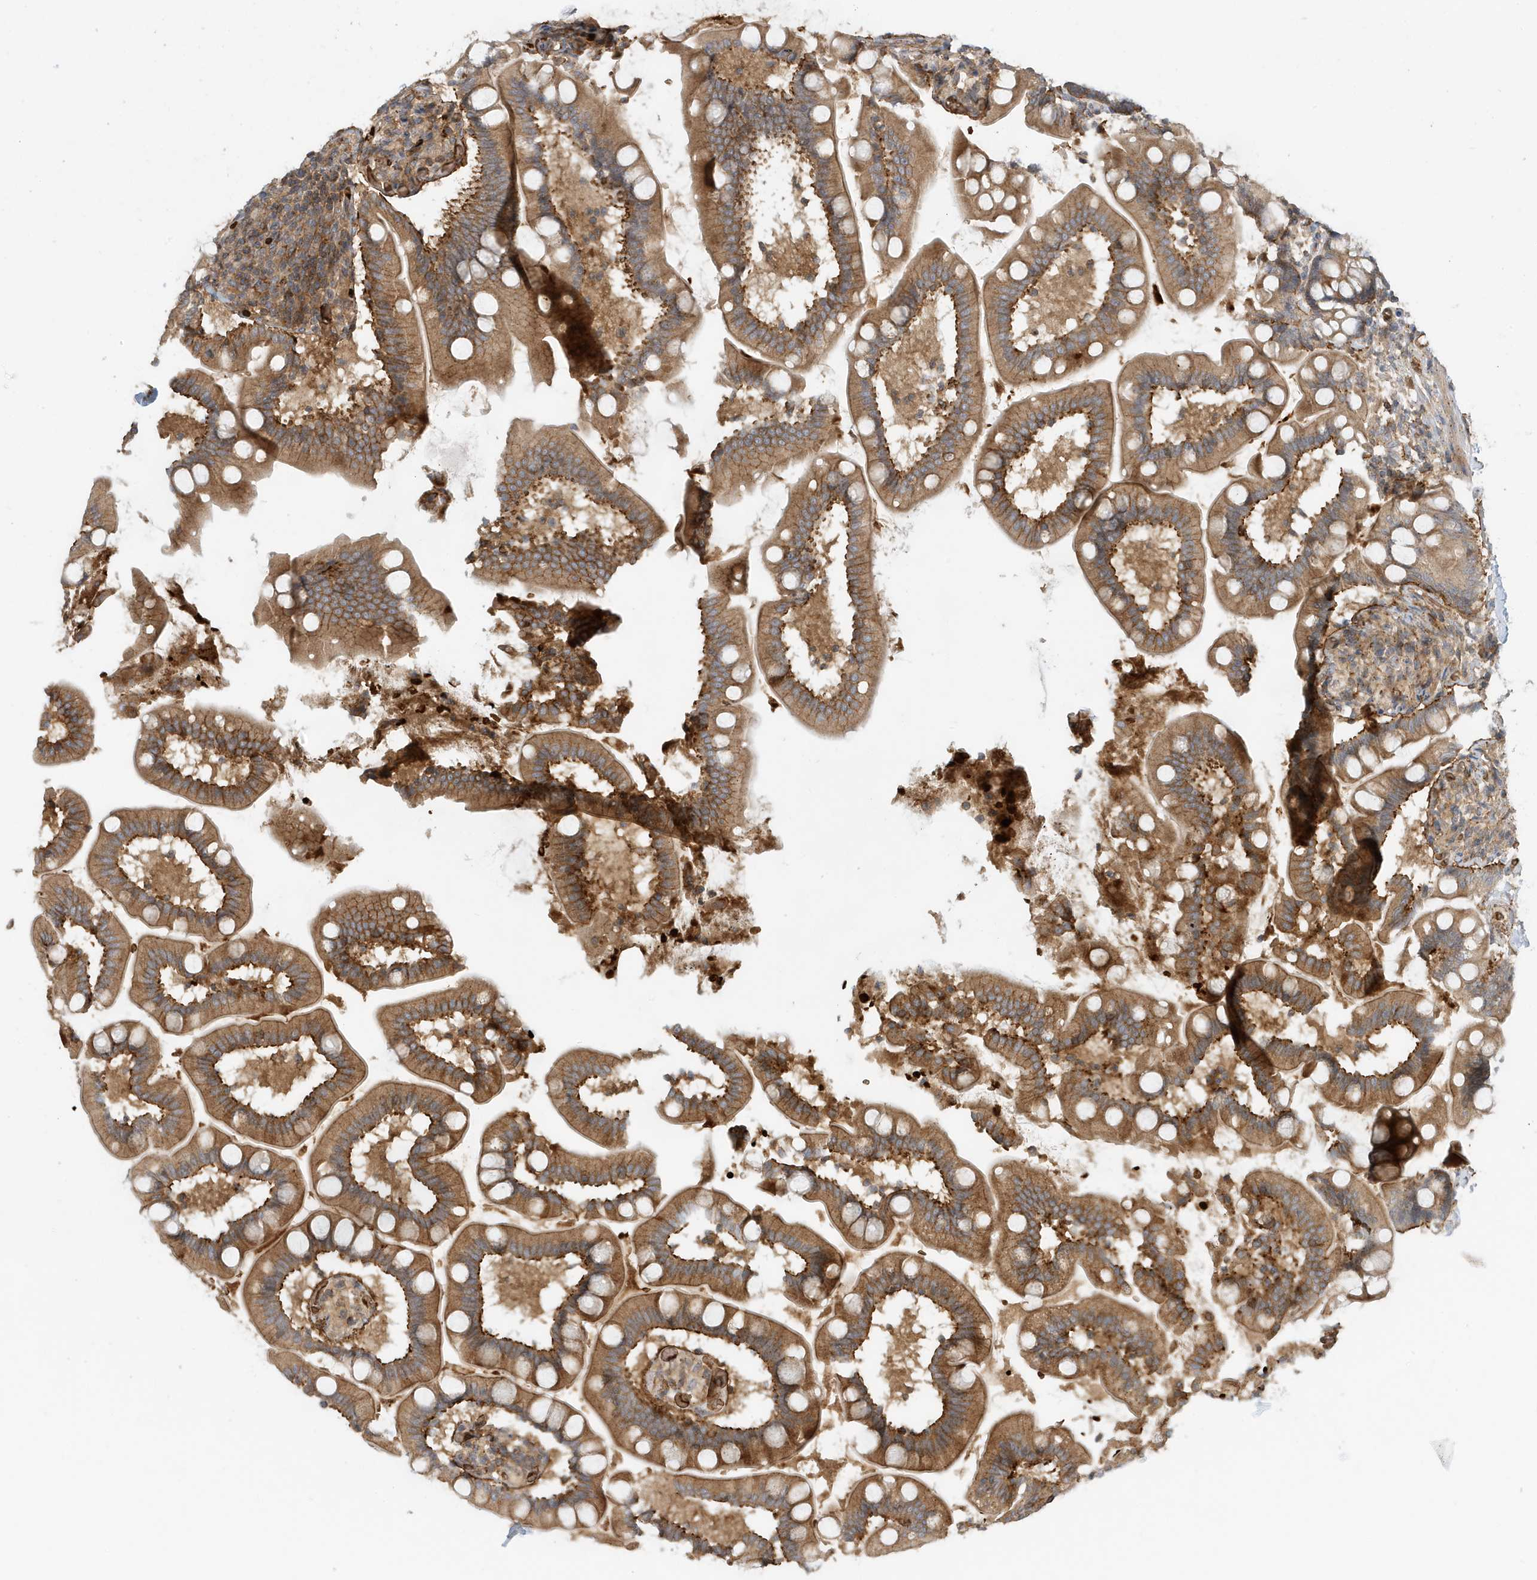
{"staining": {"intensity": "moderate", "quantity": ">75%", "location": "cytoplasmic/membranous"}, "tissue": "small intestine", "cell_type": "Glandular cells", "image_type": "normal", "snomed": [{"axis": "morphology", "description": "Normal tissue, NOS"}, {"axis": "topography", "description": "Small intestine"}], "caption": "This micrograph shows normal small intestine stained with IHC to label a protein in brown. The cytoplasmic/membranous of glandular cells show moderate positivity for the protein. Nuclei are counter-stained blue.", "gene": "FYCO1", "patient": {"sex": "female", "age": 64}}